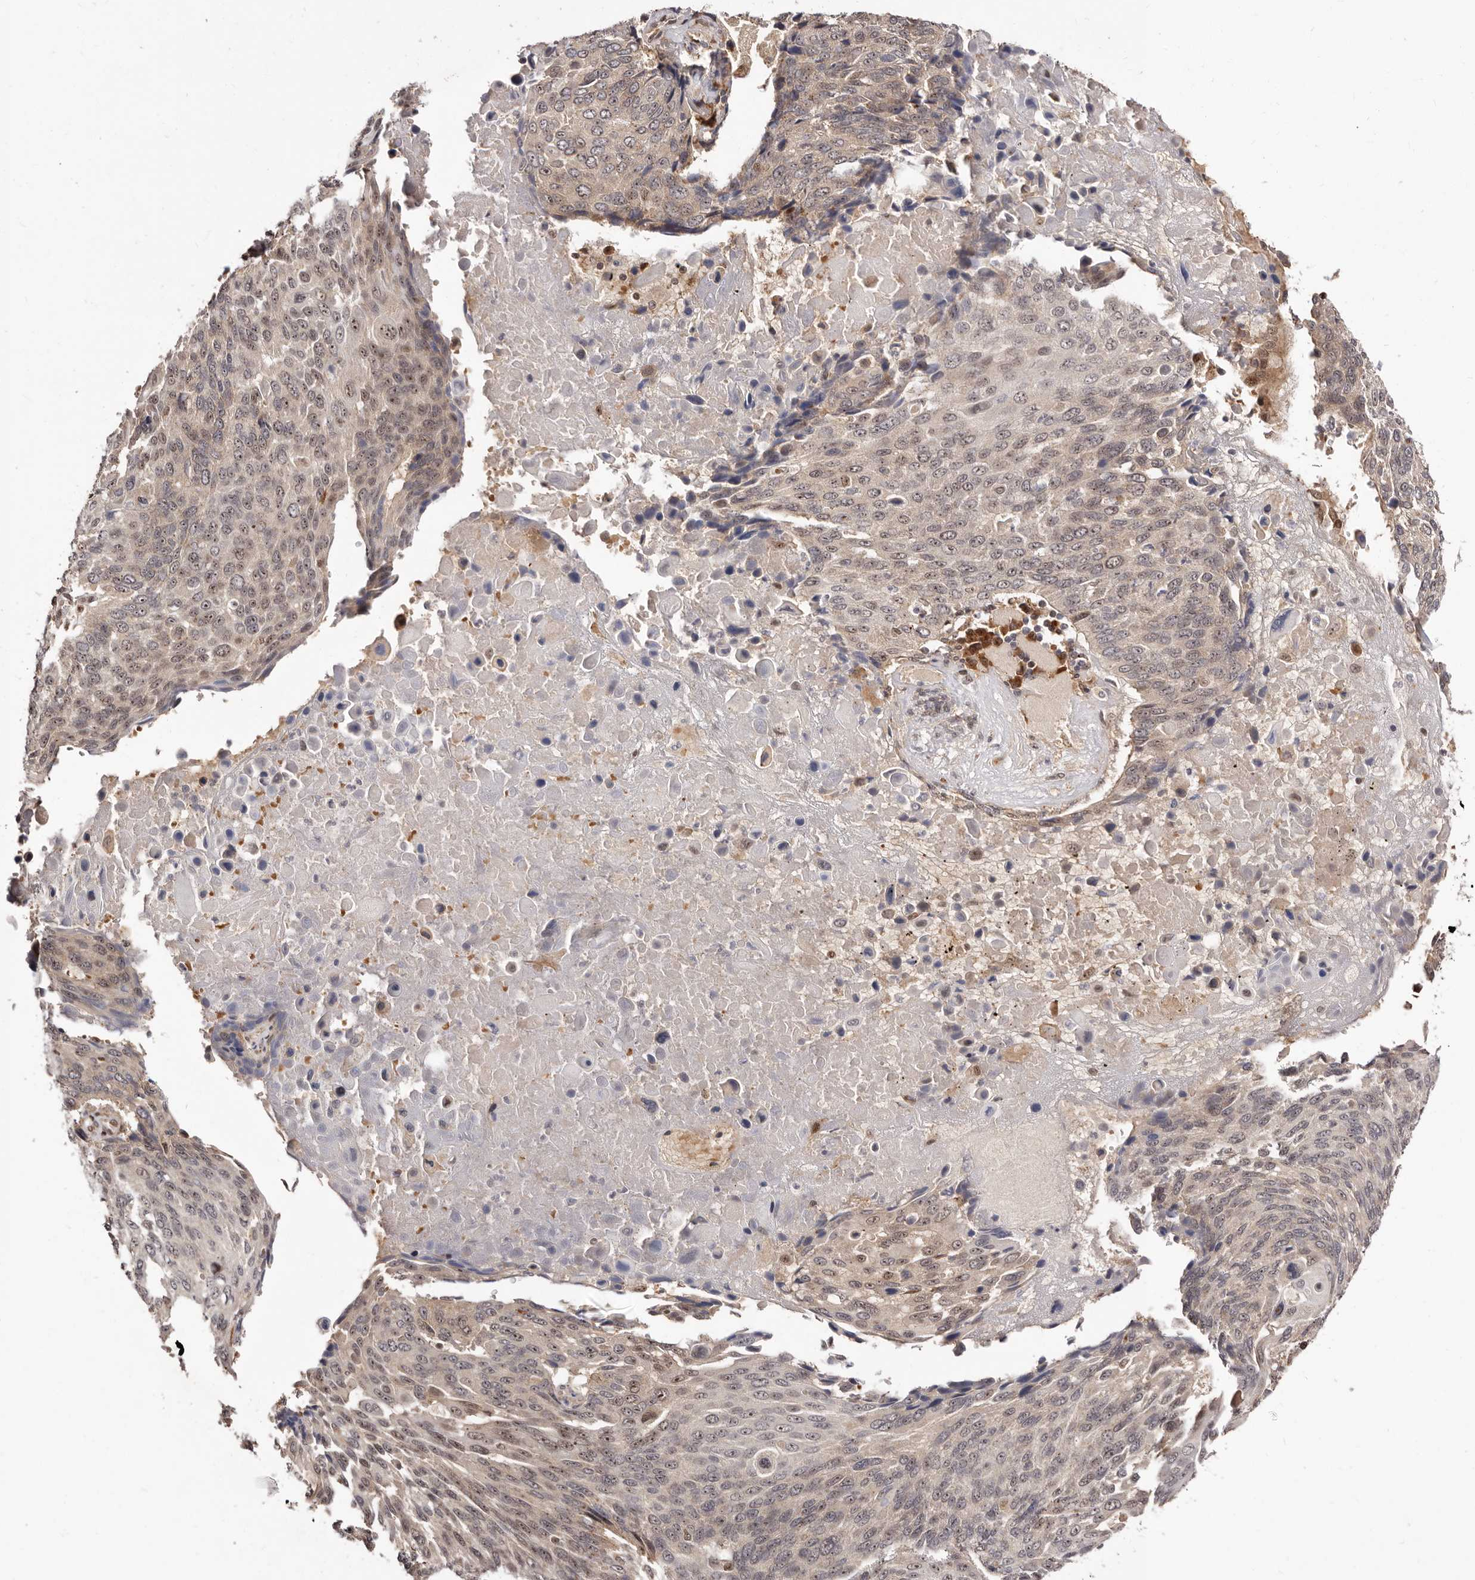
{"staining": {"intensity": "moderate", "quantity": "25%-75%", "location": "cytoplasmic/membranous,nuclear"}, "tissue": "lung cancer", "cell_type": "Tumor cells", "image_type": "cancer", "snomed": [{"axis": "morphology", "description": "Squamous cell carcinoma, NOS"}, {"axis": "topography", "description": "Lung"}], "caption": "Protein staining of lung cancer tissue displays moderate cytoplasmic/membranous and nuclear positivity in approximately 25%-75% of tumor cells.", "gene": "APOL6", "patient": {"sex": "male", "age": 66}}